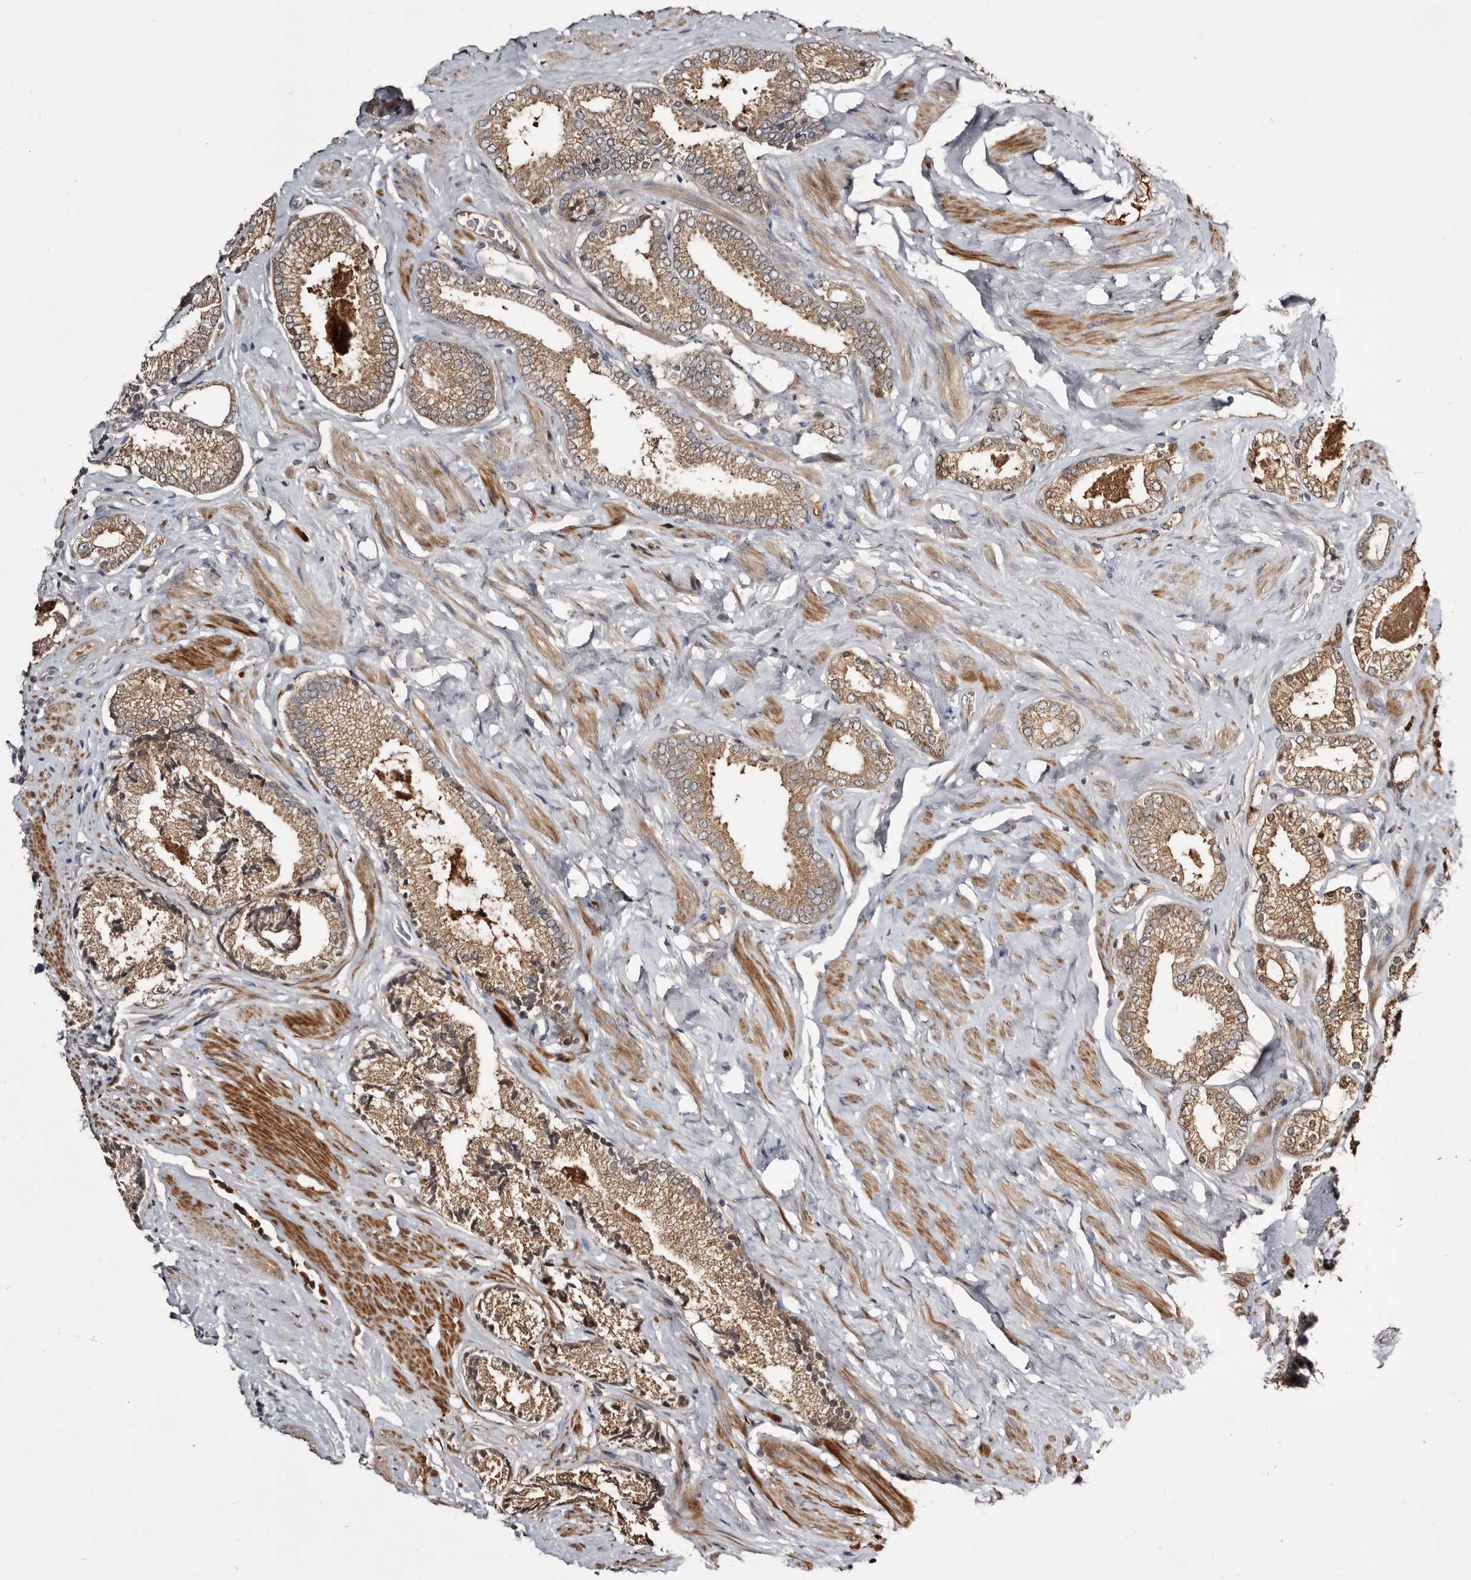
{"staining": {"intensity": "moderate", "quantity": ">75%", "location": "cytoplasmic/membranous"}, "tissue": "prostate cancer", "cell_type": "Tumor cells", "image_type": "cancer", "snomed": [{"axis": "morphology", "description": "Adenocarcinoma, Low grade"}, {"axis": "topography", "description": "Prostate"}], "caption": "This image demonstrates immunohistochemistry staining of human prostate cancer (adenocarcinoma (low-grade)), with medium moderate cytoplasmic/membranous staining in about >75% of tumor cells.", "gene": "TTC39A", "patient": {"sex": "male", "age": 71}}